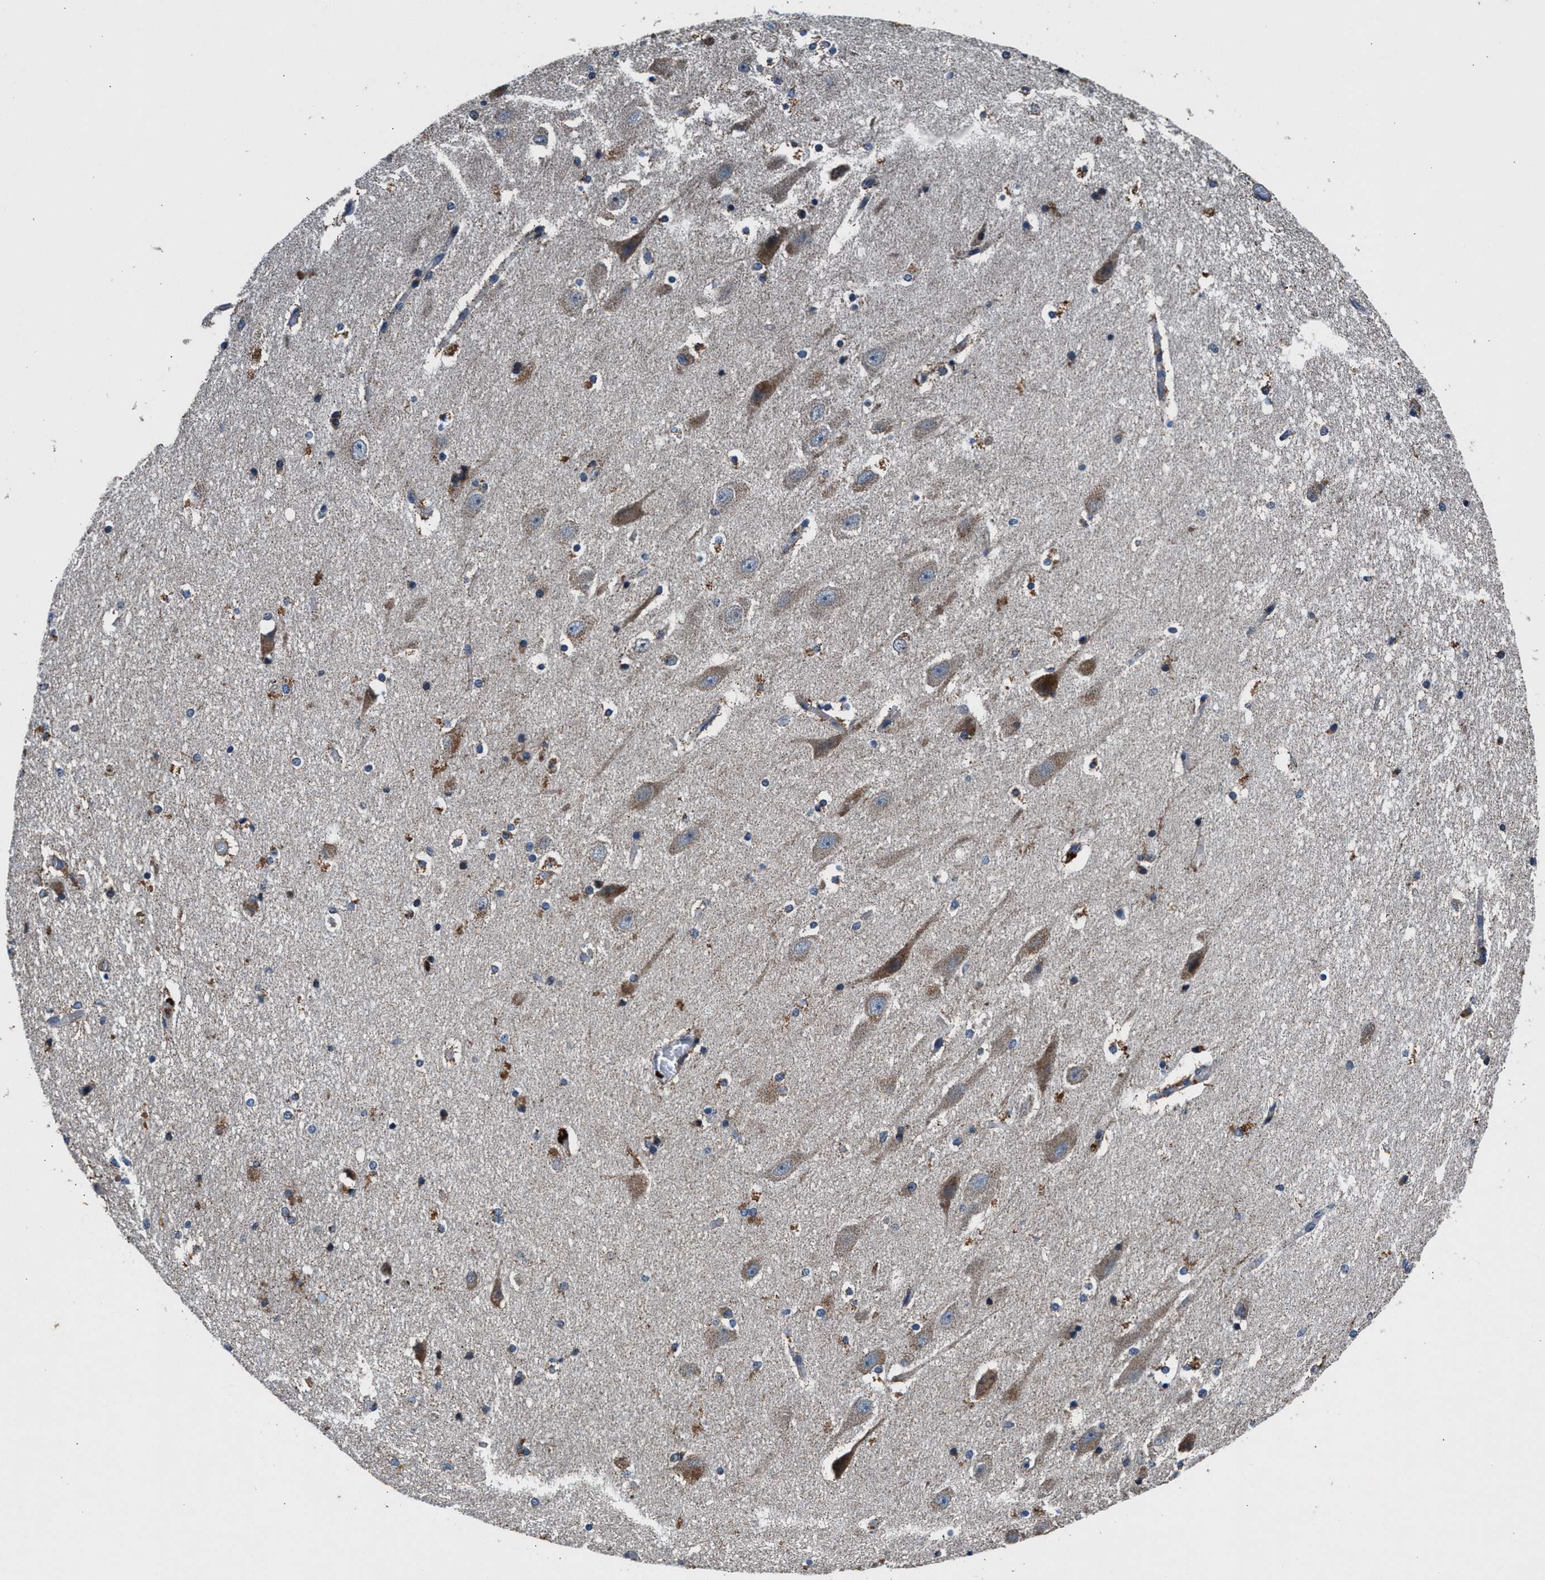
{"staining": {"intensity": "weak", "quantity": "<25%", "location": "cytoplasmic/membranous"}, "tissue": "hippocampus", "cell_type": "Glial cells", "image_type": "normal", "snomed": [{"axis": "morphology", "description": "Normal tissue, NOS"}, {"axis": "topography", "description": "Hippocampus"}], "caption": "This micrograph is of unremarkable hippocampus stained with immunohistochemistry to label a protein in brown with the nuclei are counter-stained blue. There is no positivity in glial cells.", "gene": "FAM221A", "patient": {"sex": "female", "age": 19}}